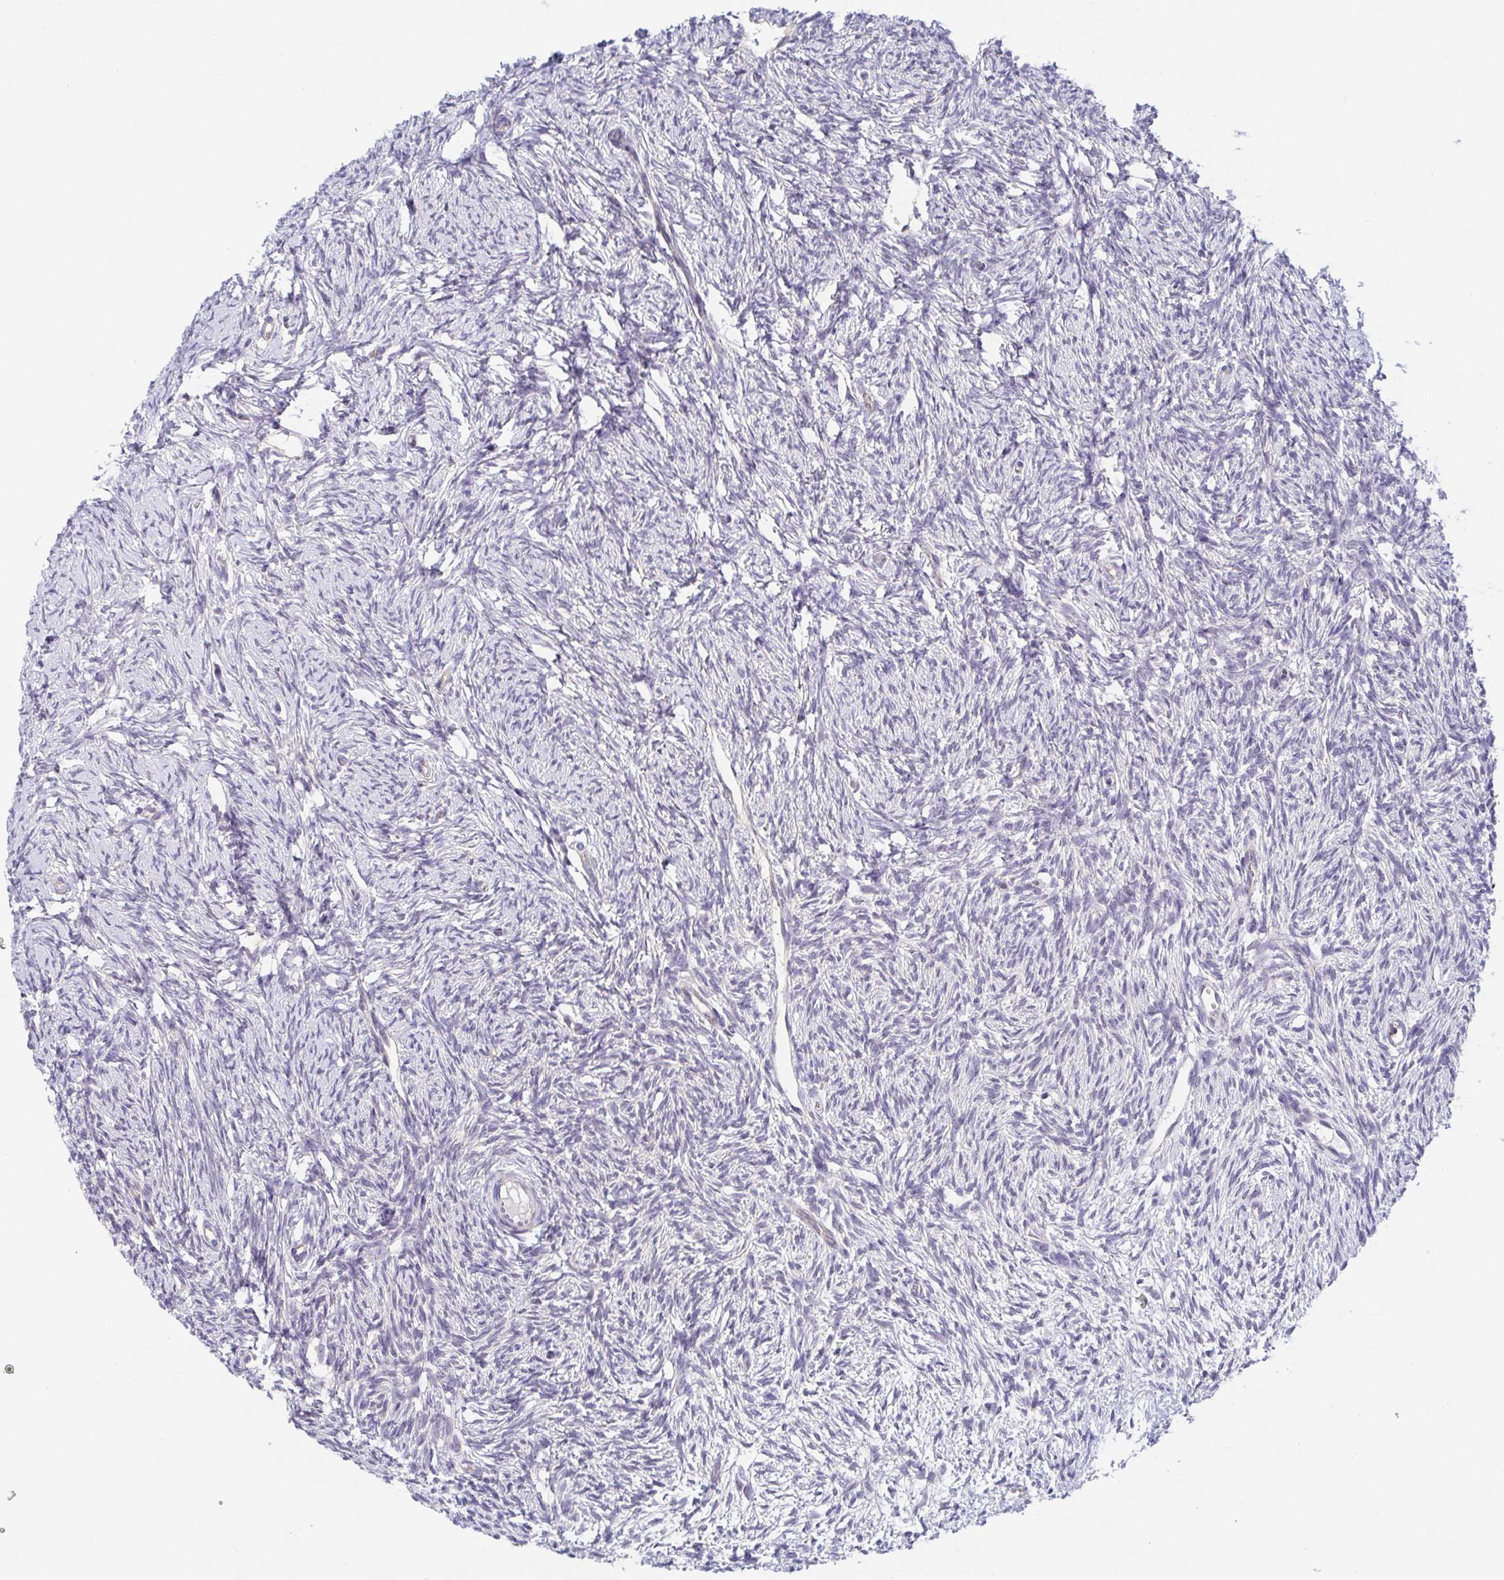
{"staining": {"intensity": "weak", "quantity": "<25%", "location": "cytoplasmic/membranous"}, "tissue": "ovary", "cell_type": "Ovarian stroma cells", "image_type": "normal", "snomed": [{"axis": "morphology", "description": "Normal tissue, NOS"}, {"axis": "topography", "description": "Ovary"}], "caption": "Human ovary stained for a protein using IHC displays no staining in ovarian stroma cells.", "gene": "BCL2L1", "patient": {"sex": "female", "age": 33}}